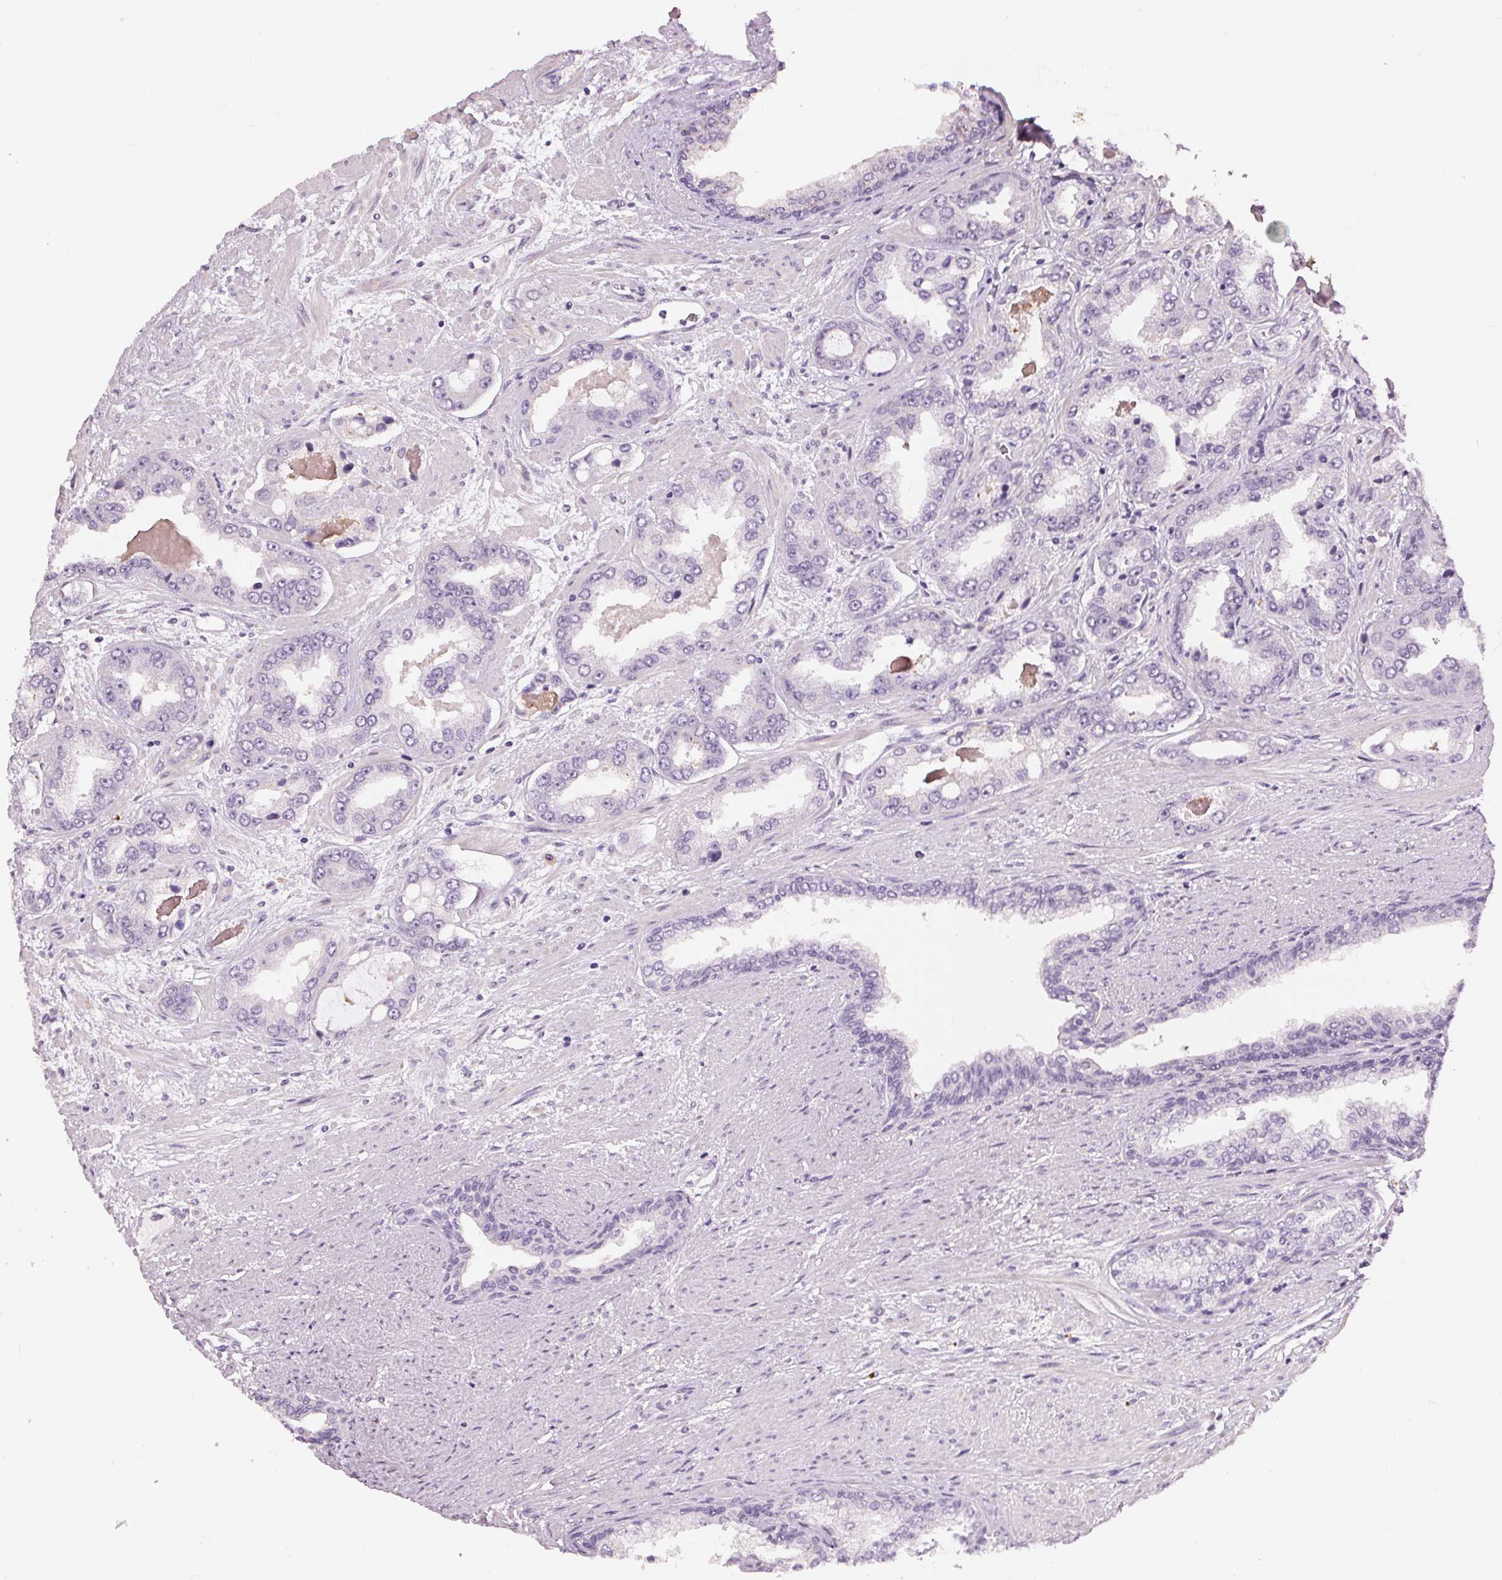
{"staining": {"intensity": "negative", "quantity": "none", "location": "none"}, "tissue": "prostate cancer", "cell_type": "Tumor cells", "image_type": "cancer", "snomed": [{"axis": "morphology", "description": "Adenocarcinoma, Low grade"}, {"axis": "topography", "description": "Prostate"}], "caption": "Prostate low-grade adenocarcinoma stained for a protein using IHC shows no positivity tumor cells.", "gene": "MISP", "patient": {"sex": "male", "age": 60}}